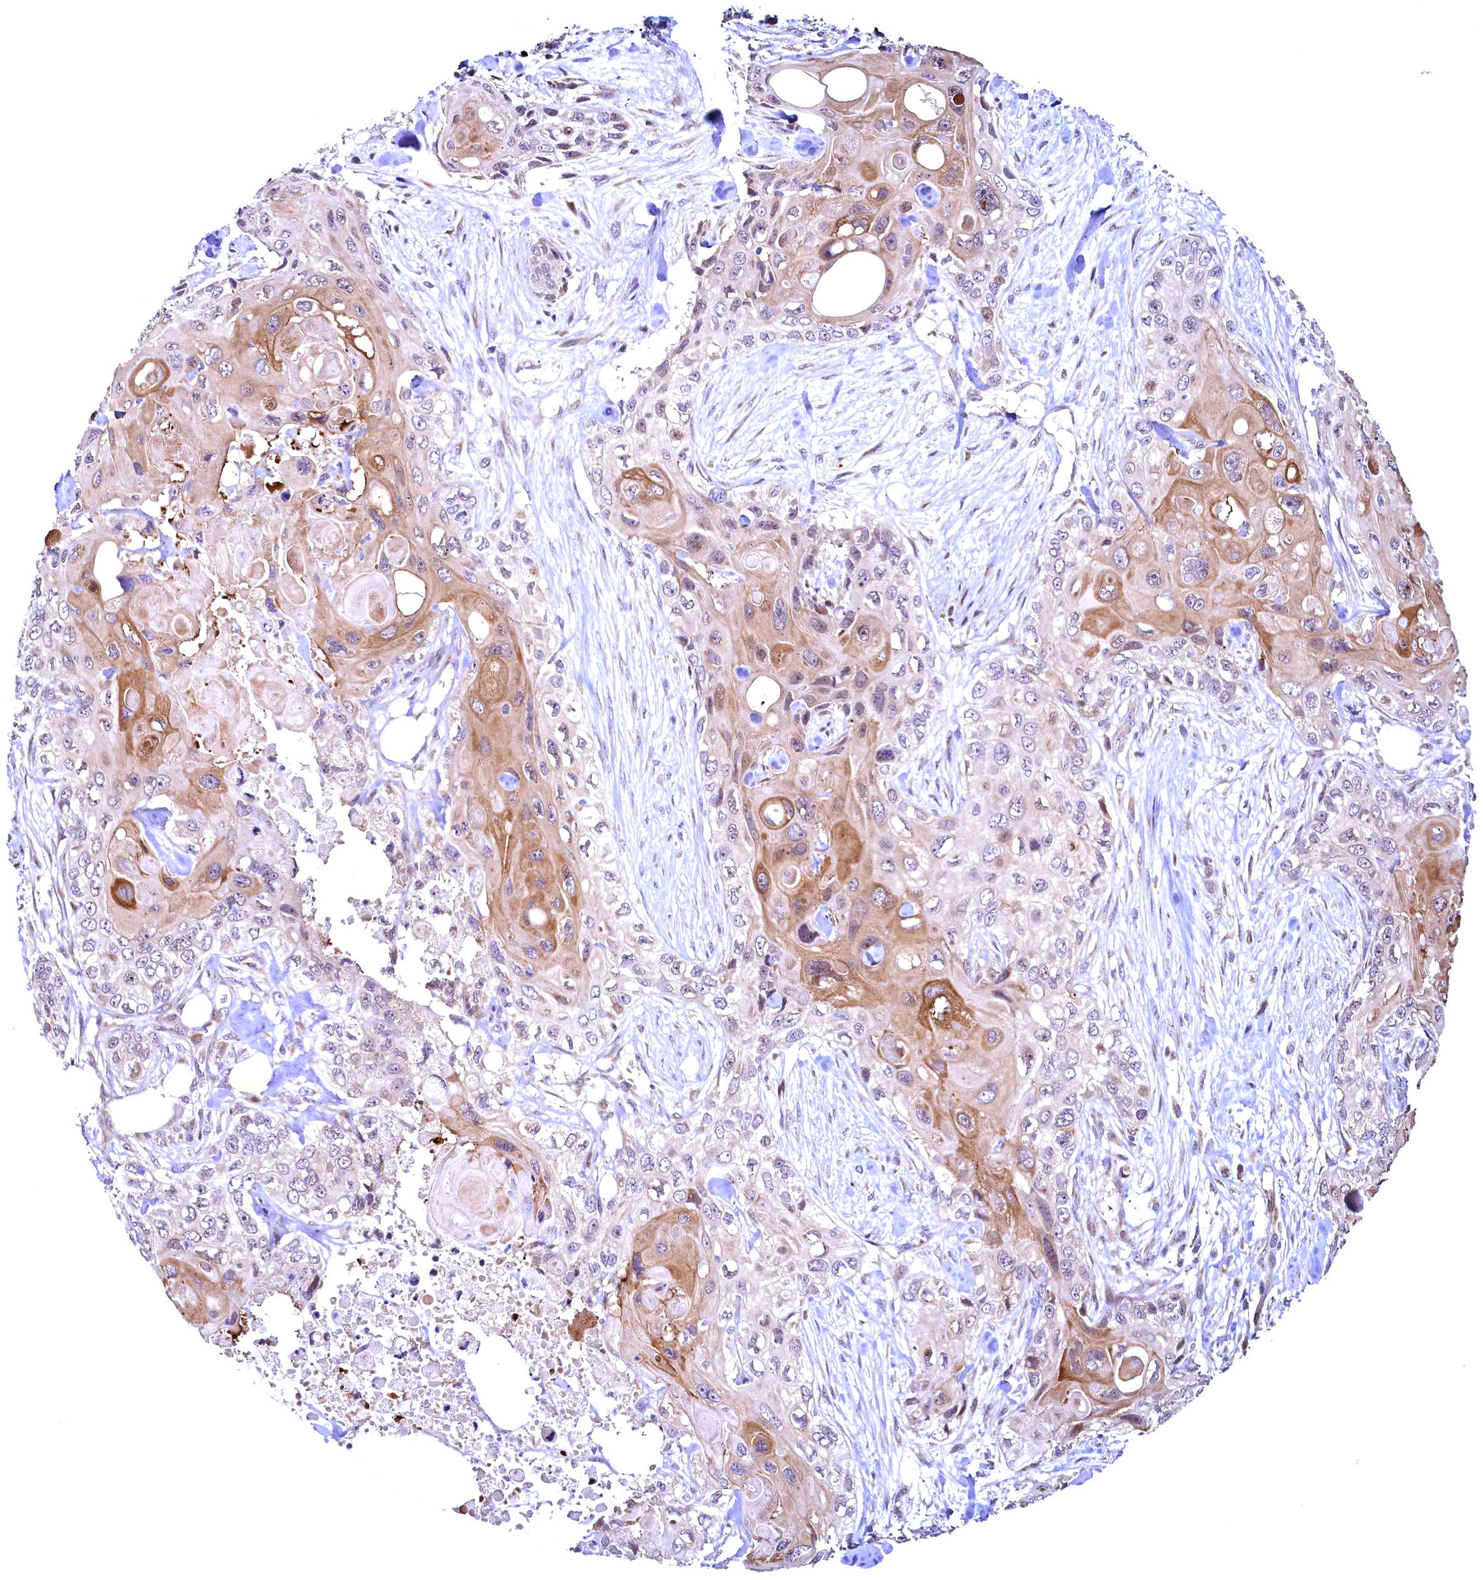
{"staining": {"intensity": "moderate", "quantity": "<25%", "location": "cytoplasmic/membranous"}, "tissue": "skin cancer", "cell_type": "Tumor cells", "image_type": "cancer", "snomed": [{"axis": "morphology", "description": "Normal tissue, NOS"}, {"axis": "morphology", "description": "Squamous cell carcinoma, NOS"}, {"axis": "topography", "description": "Skin"}], "caption": "Immunohistochemical staining of human skin cancer displays moderate cytoplasmic/membranous protein positivity in approximately <25% of tumor cells. (DAB IHC with brightfield microscopy, high magnification).", "gene": "RBFA", "patient": {"sex": "male", "age": 72}}